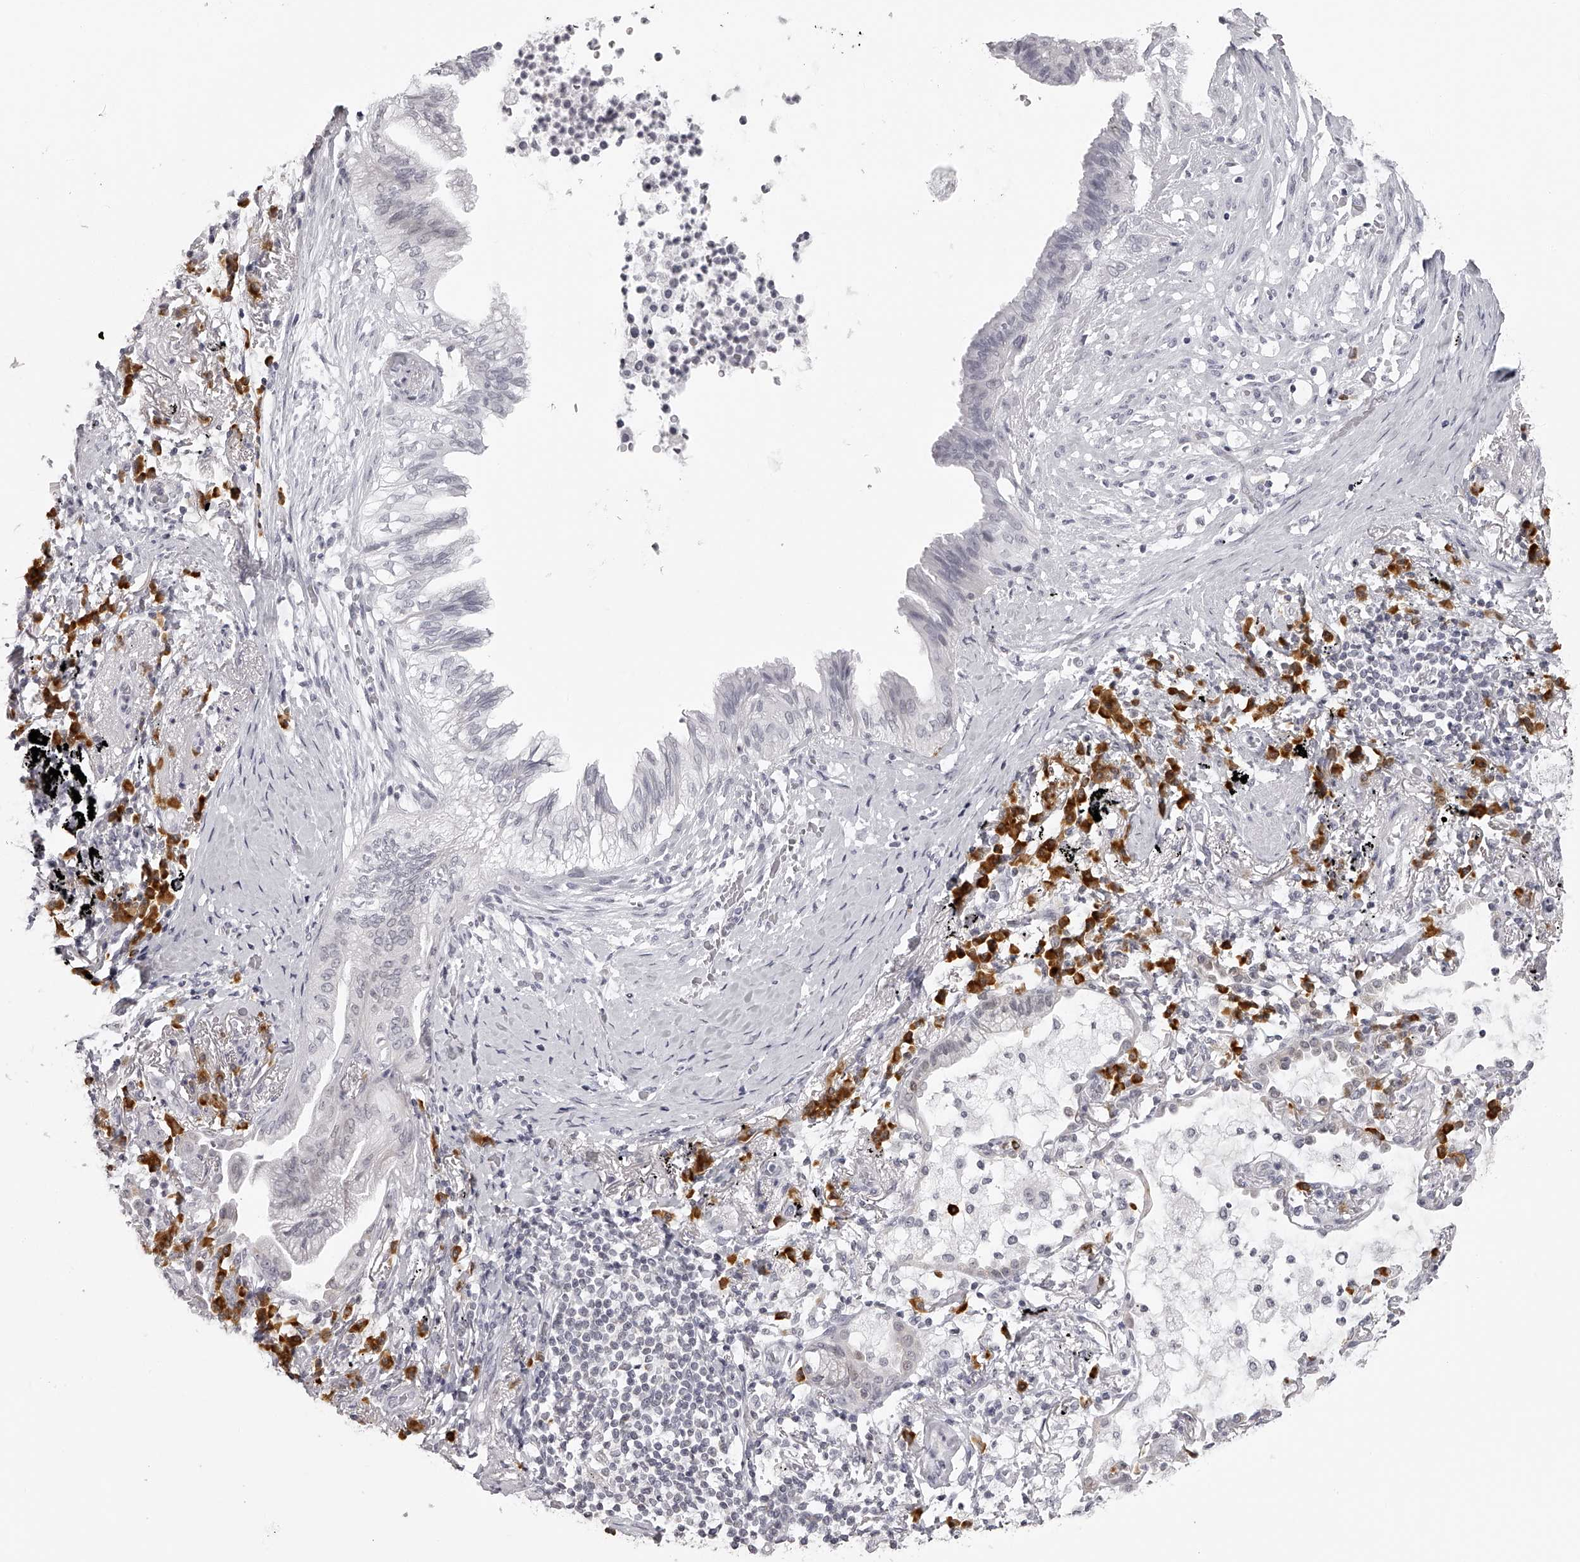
{"staining": {"intensity": "negative", "quantity": "none", "location": "none"}, "tissue": "lung cancer", "cell_type": "Tumor cells", "image_type": "cancer", "snomed": [{"axis": "morphology", "description": "Adenocarcinoma, NOS"}, {"axis": "topography", "description": "Lung"}], "caption": "Lung adenocarcinoma was stained to show a protein in brown. There is no significant expression in tumor cells.", "gene": "SEC11C", "patient": {"sex": "female", "age": 70}}